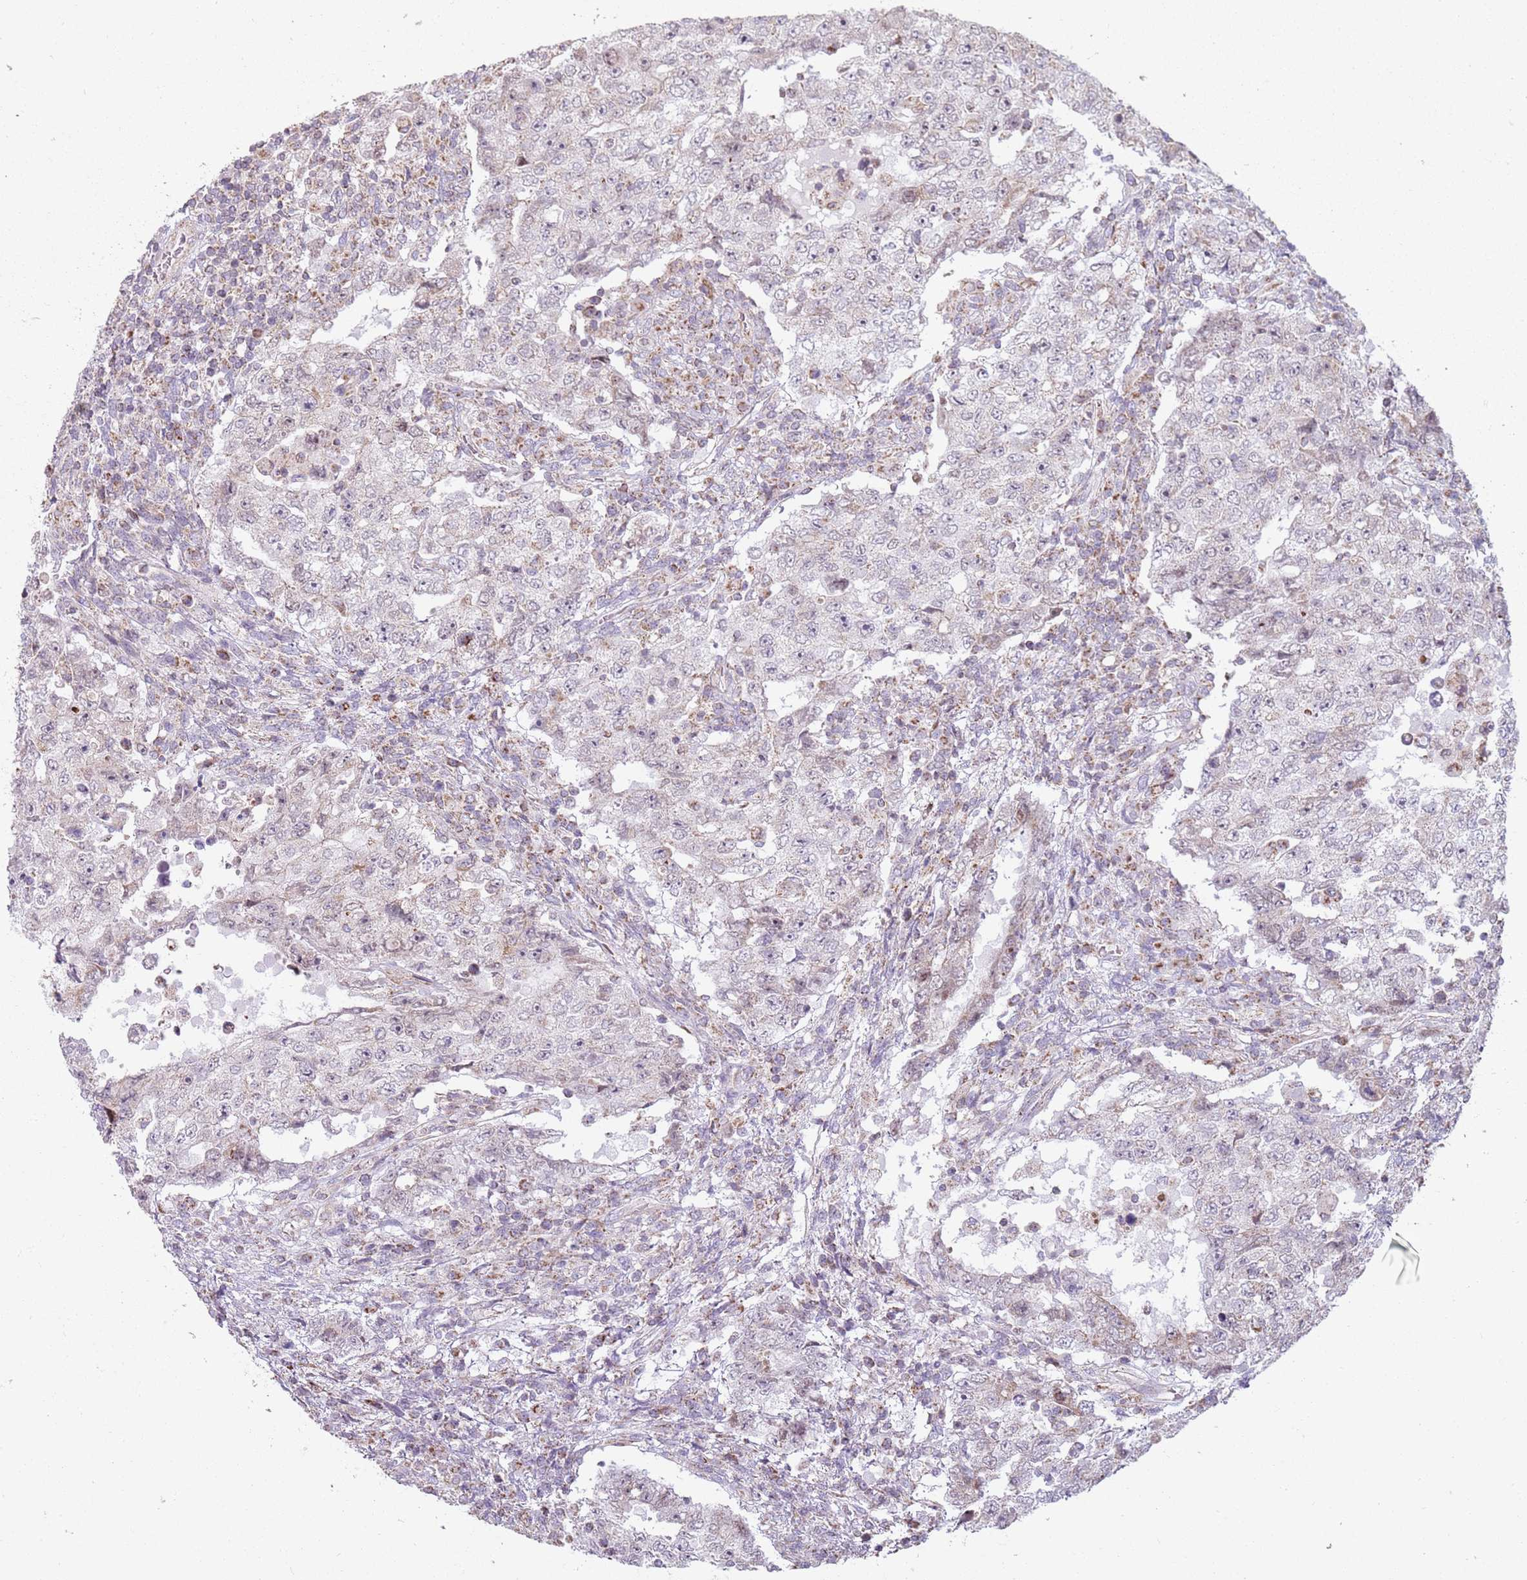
{"staining": {"intensity": "weak", "quantity": "<25%", "location": "cytoplasmic/membranous"}, "tissue": "testis cancer", "cell_type": "Tumor cells", "image_type": "cancer", "snomed": [{"axis": "morphology", "description": "Carcinoma, Embryonal, NOS"}, {"axis": "topography", "description": "Testis"}], "caption": "There is no significant positivity in tumor cells of embryonal carcinoma (testis).", "gene": "GAS8", "patient": {"sex": "male", "age": 26}}